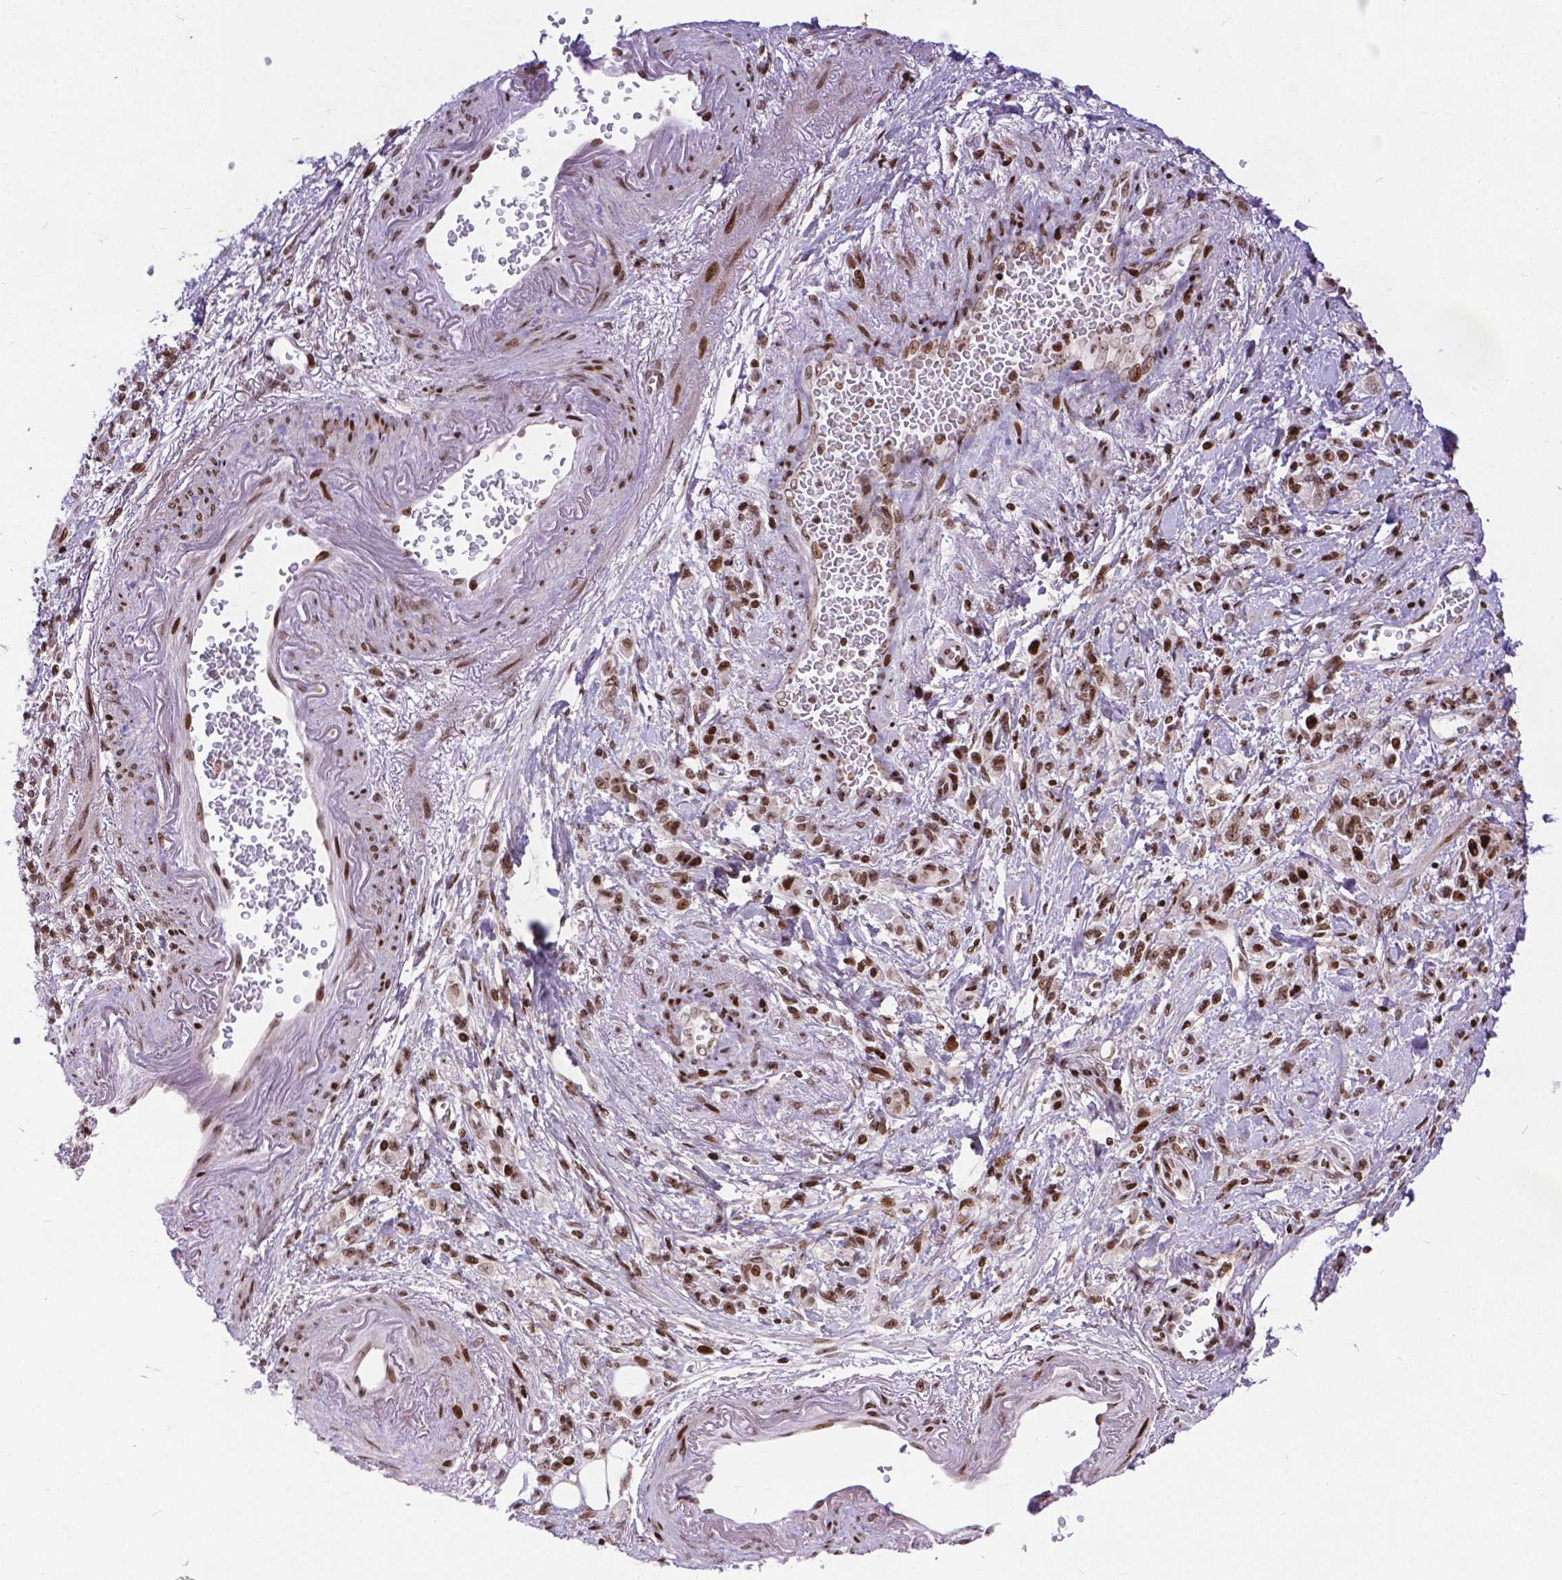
{"staining": {"intensity": "strong", "quantity": ">75%", "location": "cytoplasmic/membranous,nuclear"}, "tissue": "stomach cancer", "cell_type": "Tumor cells", "image_type": "cancer", "snomed": [{"axis": "morphology", "description": "Adenocarcinoma, NOS"}, {"axis": "topography", "description": "Stomach"}], "caption": "This photomicrograph demonstrates adenocarcinoma (stomach) stained with immunohistochemistry to label a protein in brown. The cytoplasmic/membranous and nuclear of tumor cells show strong positivity for the protein. Nuclei are counter-stained blue.", "gene": "AMER1", "patient": {"sex": "male", "age": 77}}